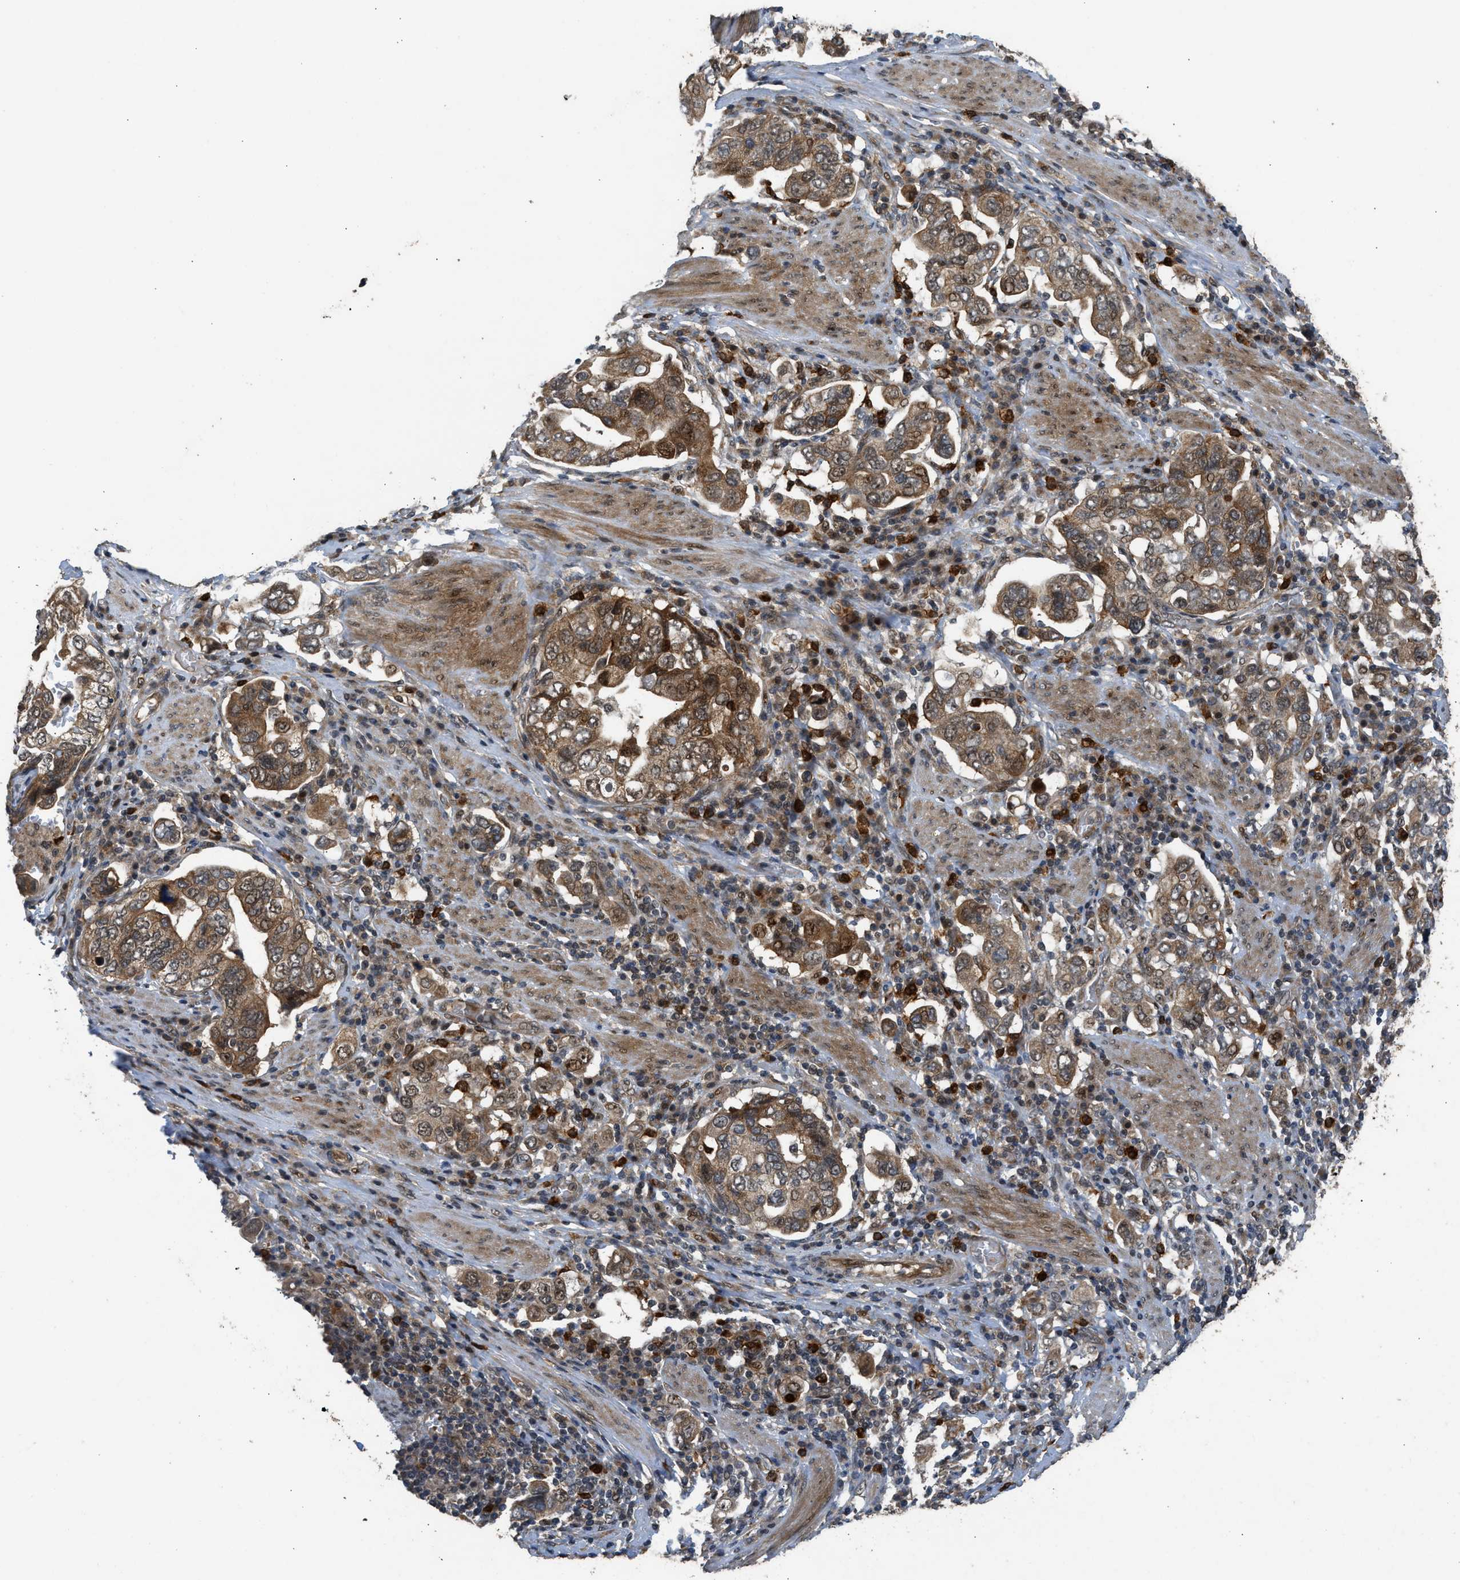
{"staining": {"intensity": "moderate", "quantity": ">75%", "location": "cytoplasmic/membranous,nuclear"}, "tissue": "stomach cancer", "cell_type": "Tumor cells", "image_type": "cancer", "snomed": [{"axis": "morphology", "description": "Adenocarcinoma, NOS"}, {"axis": "topography", "description": "Stomach, upper"}], "caption": "IHC staining of stomach cancer (adenocarcinoma), which exhibits medium levels of moderate cytoplasmic/membranous and nuclear staining in approximately >75% of tumor cells indicating moderate cytoplasmic/membranous and nuclear protein staining. The staining was performed using DAB (3,3'-diaminobenzidine) (brown) for protein detection and nuclei were counterstained in hematoxylin (blue).", "gene": "GET1", "patient": {"sex": "male", "age": 62}}